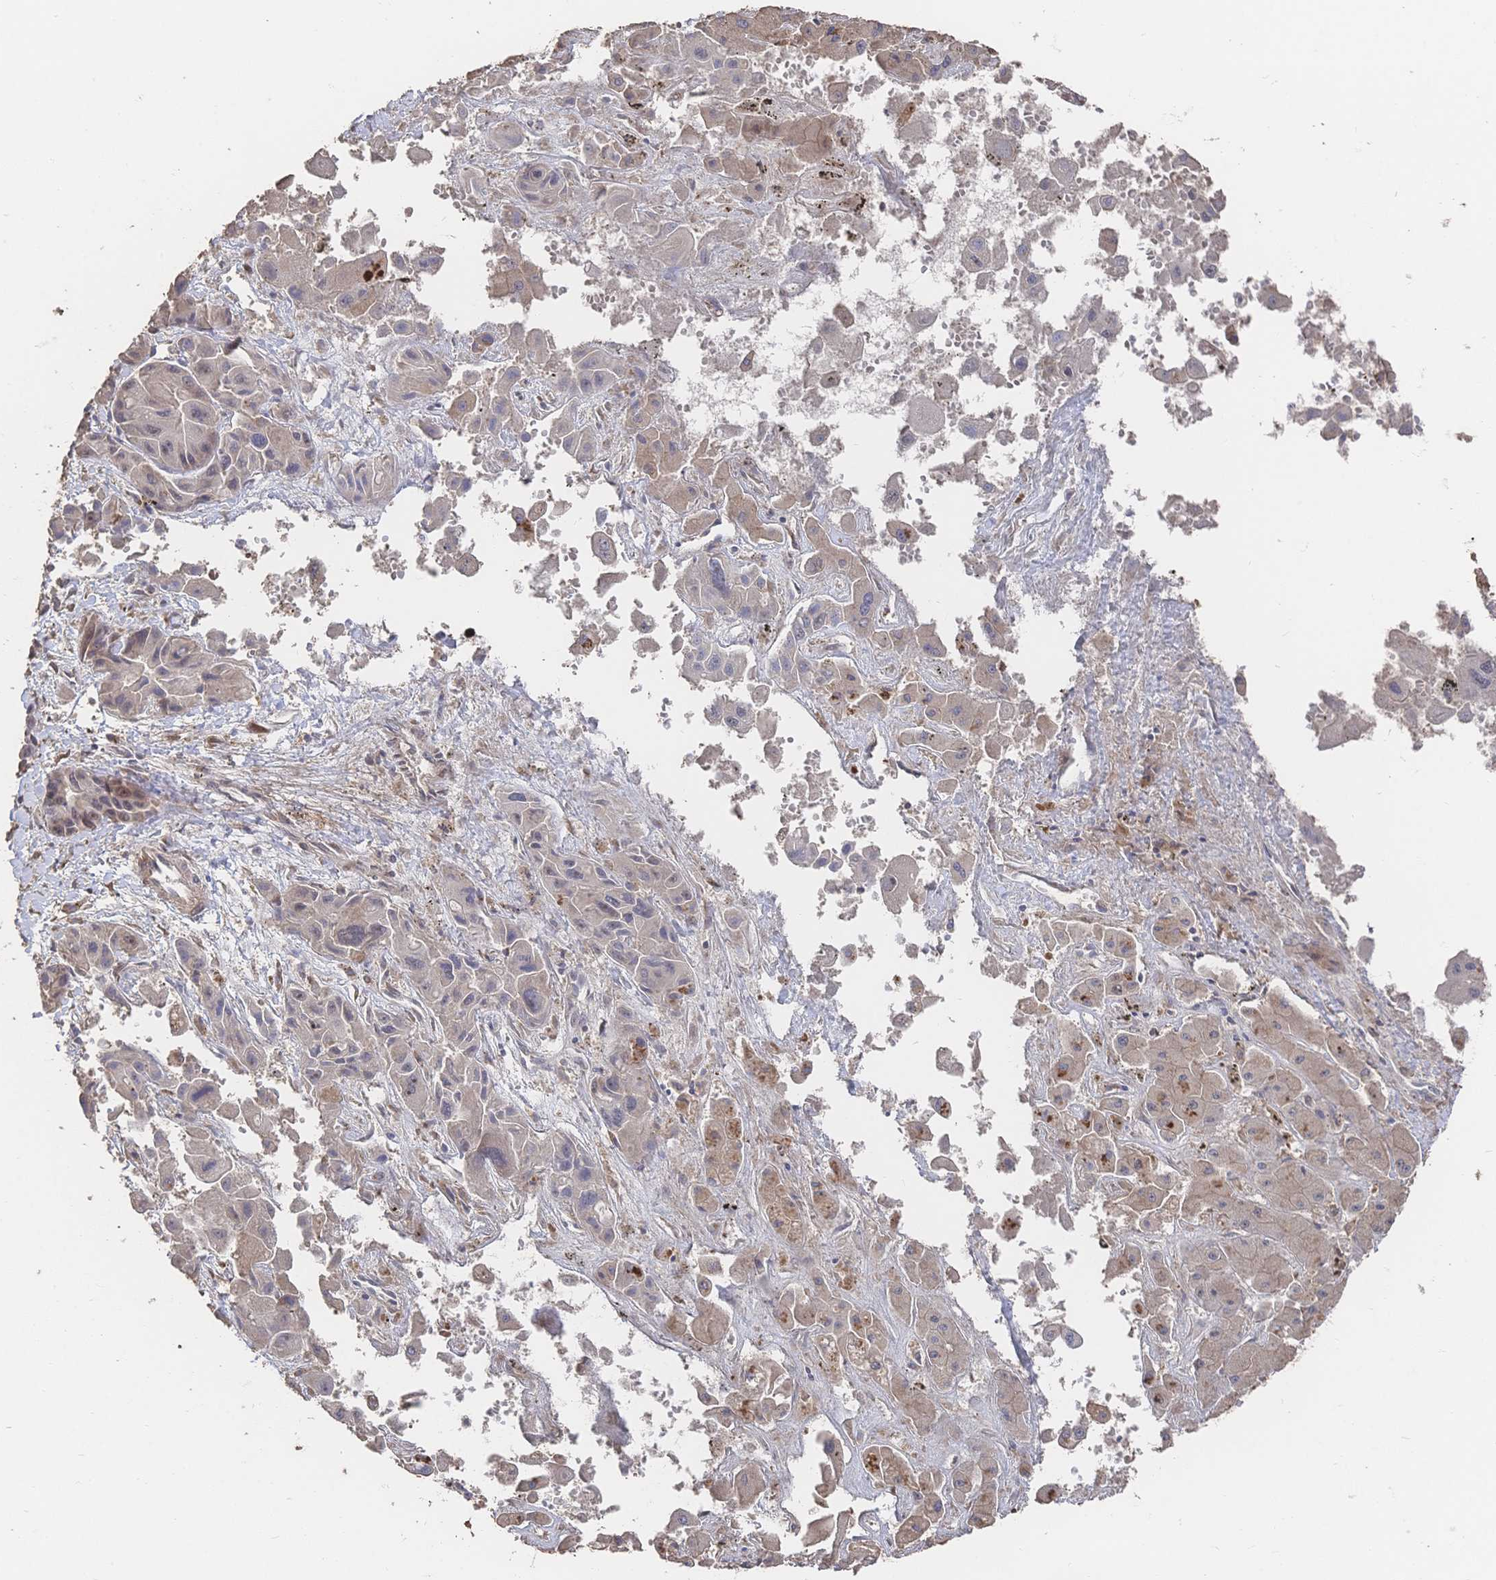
{"staining": {"intensity": "negative", "quantity": "none", "location": "none"}, "tissue": "liver cancer", "cell_type": "Tumor cells", "image_type": "cancer", "snomed": [{"axis": "morphology", "description": "Cholangiocarcinoma"}, {"axis": "topography", "description": "Liver"}], "caption": "The photomicrograph displays no significant expression in tumor cells of liver cholangiocarcinoma.", "gene": "DNAJA4", "patient": {"sex": "male", "age": 67}}